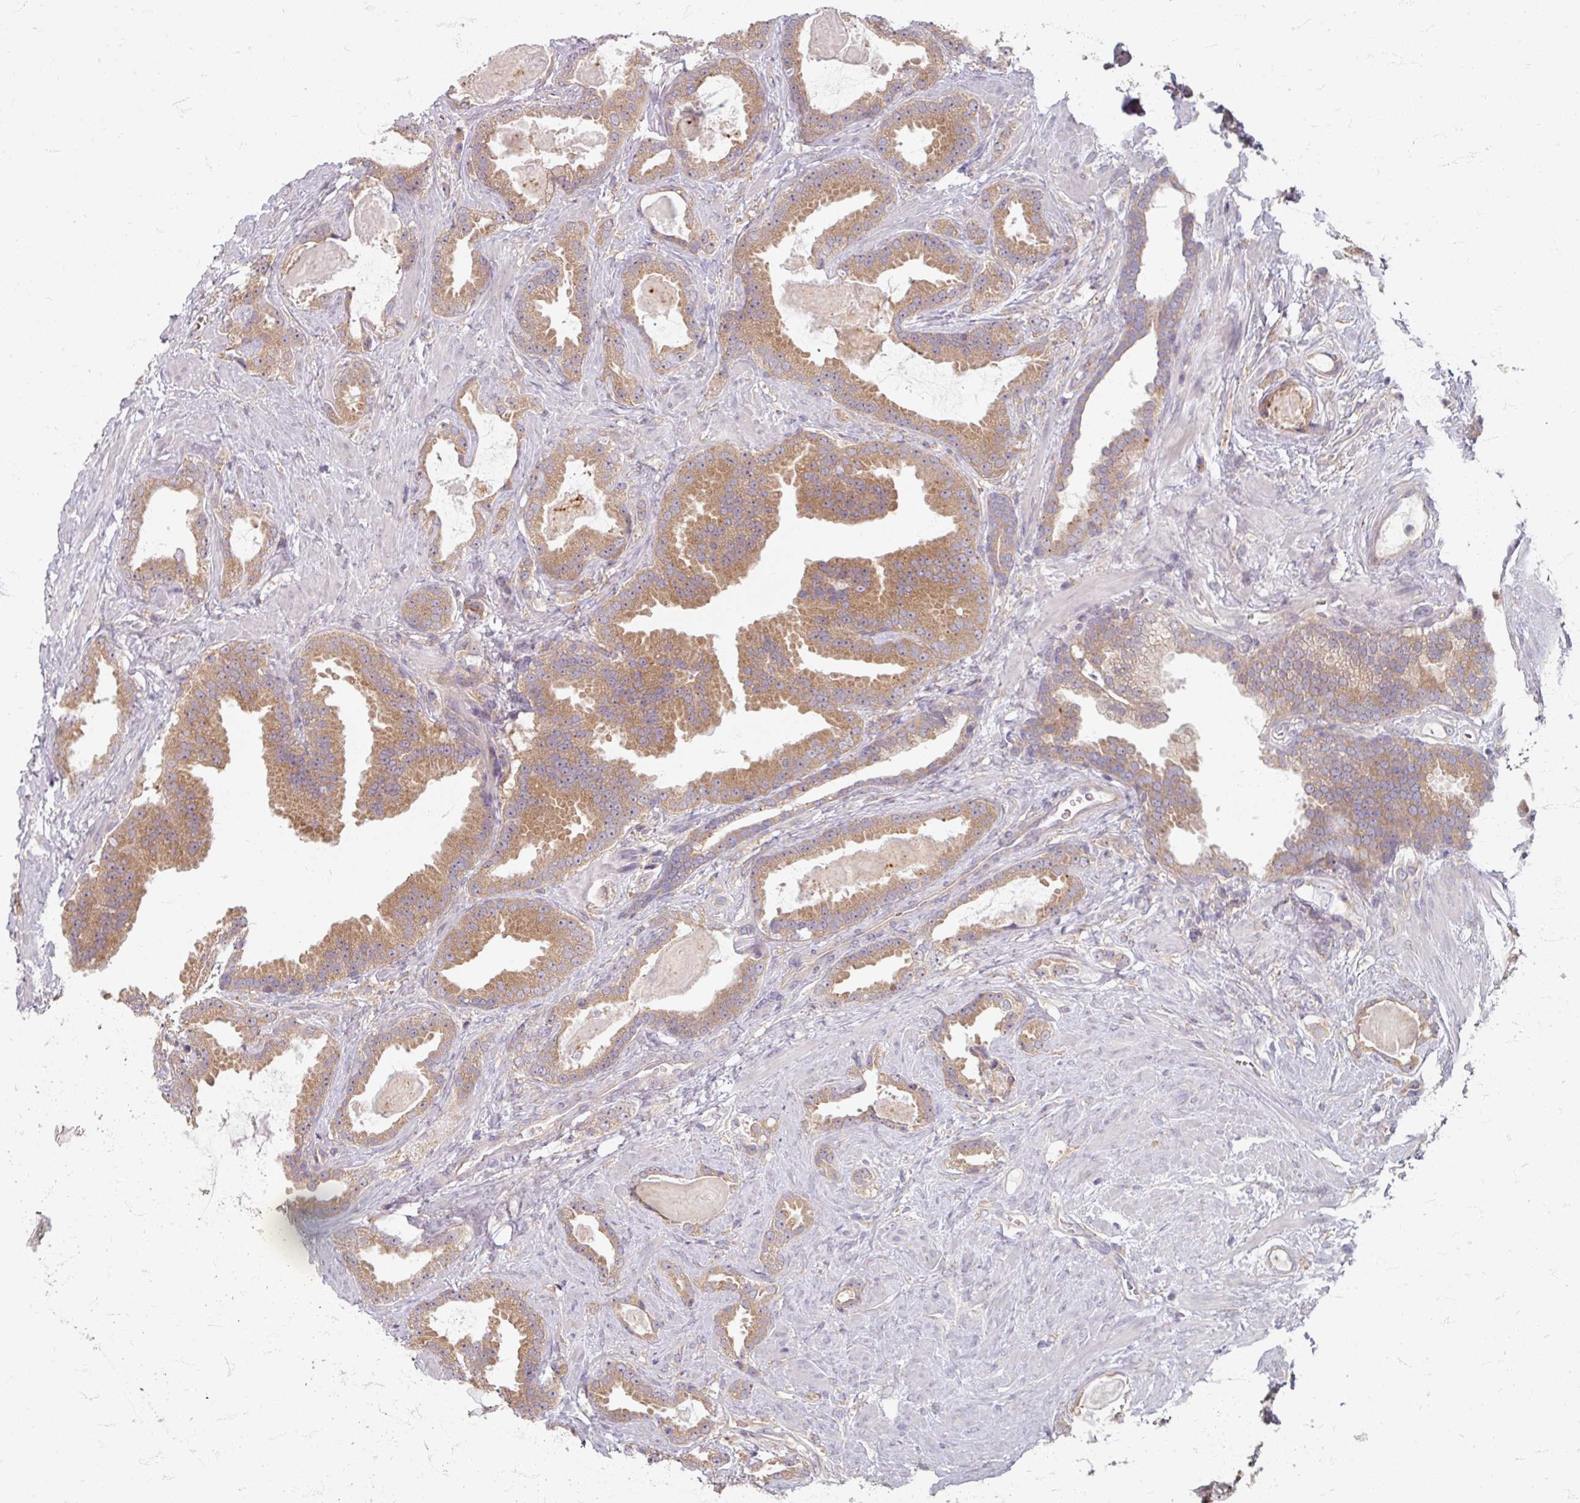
{"staining": {"intensity": "moderate", "quantity": ">75%", "location": "cytoplasmic/membranous"}, "tissue": "prostate cancer", "cell_type": "Tumor cells", "image_type": "cancer", "snomed": [{"axis": "morphology", "description": "Adenocarcinoma, Low grade"}, {"axis": "topography", "description": "Prostate"}], "caption": "A brown stain shows moderate cytoplasmic/membranous positivity of a protein in adenocarcinoma (low-grade) (prostate) tumor cells. Nuclei are stained in blue.", "gene": "STAM", "patient": {"sex": "male", "age": 62}}